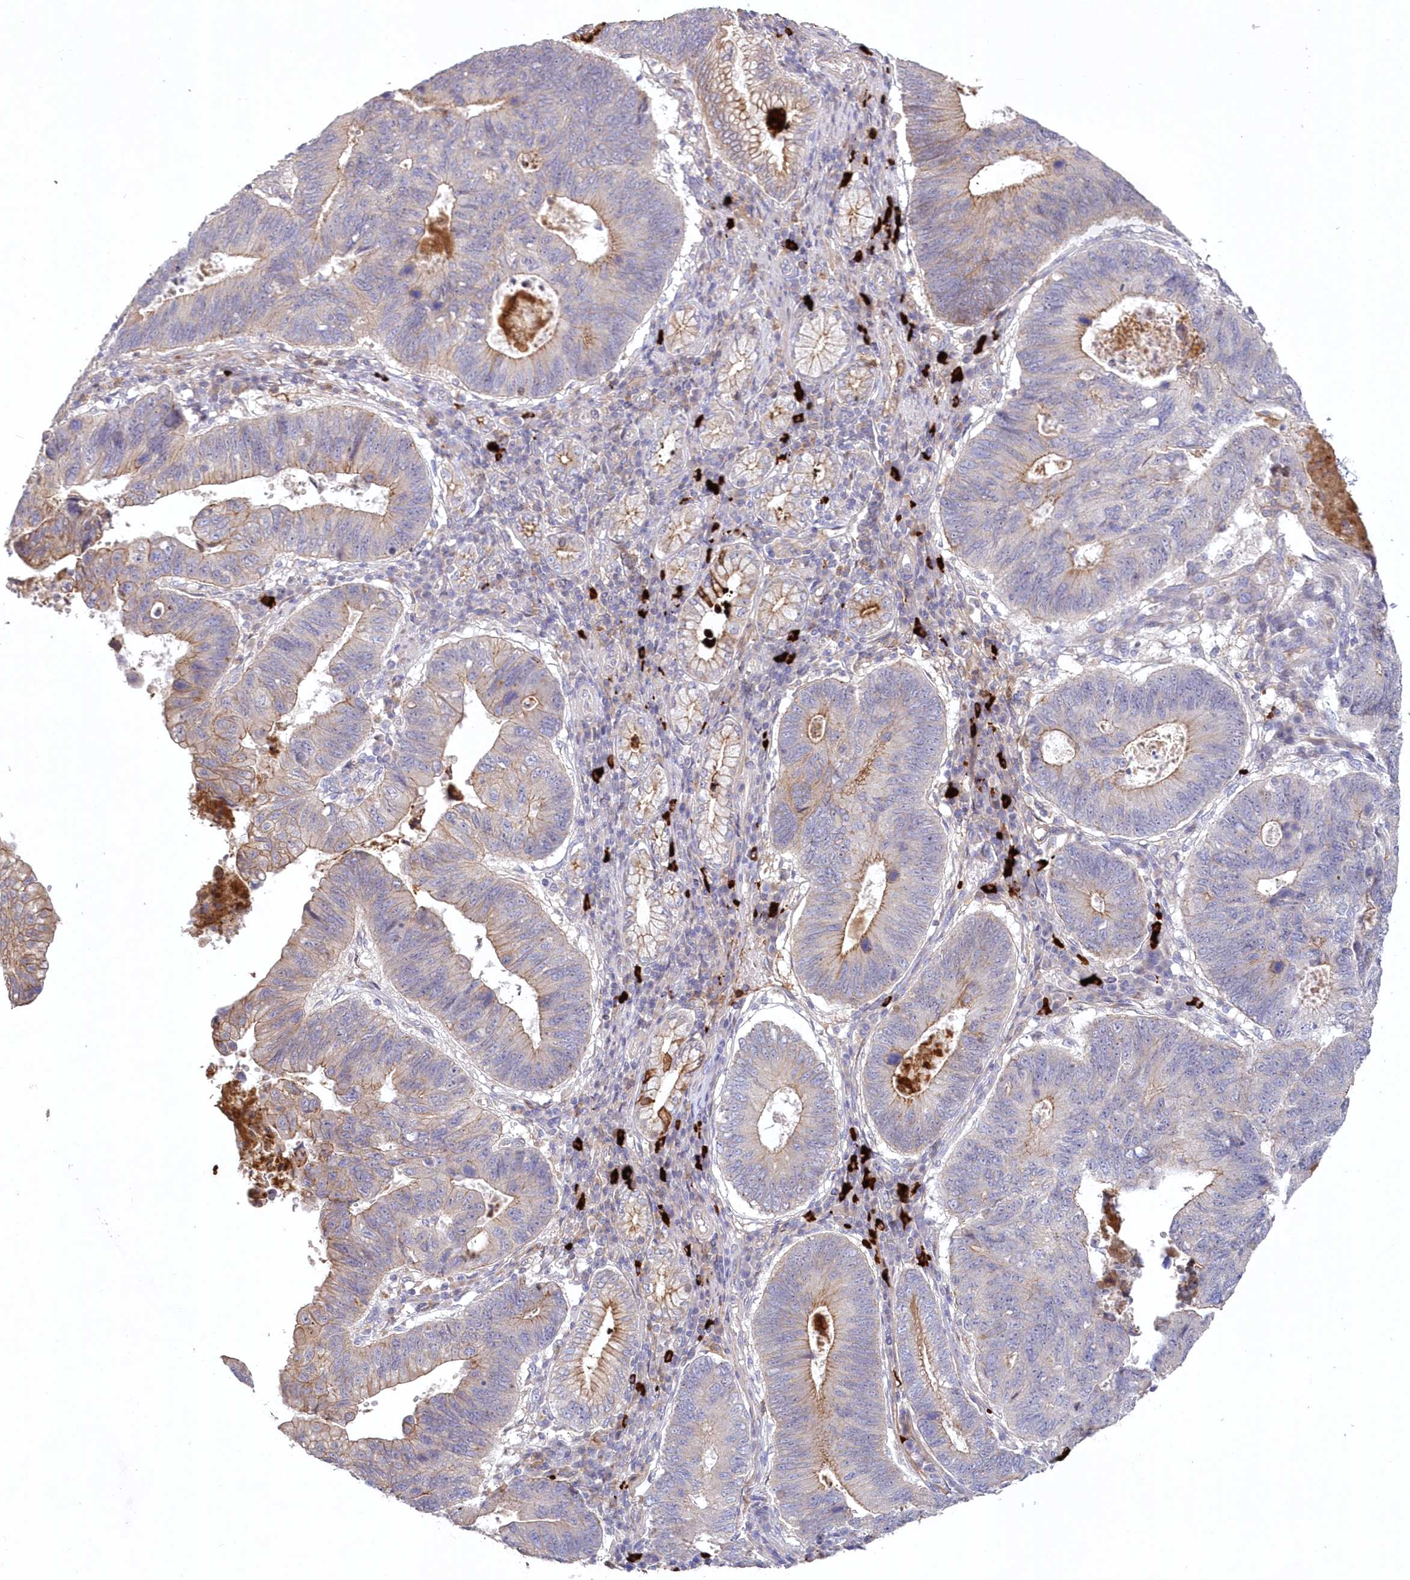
{"staining": {"intensity": "moderate", "quantity": "25%-75%", "location": "cytoplasmic/membranous,nuclear"}, "tissue": "stomach cancer", "cell_type": "Tumor cells", "image_type": "cancer", "snomed": [{"axis": "morphology", "description": "Adenocarcinoma, NOS"}, {"axis": "topography", "description": "Stomach"}], "caption": "Immunohistochemical staining of stomach adenocarcinoma demonstrates medium levels of moderate cytoplasmic/membranous and nuclear protein staining in approximately 25%-75% of tumor cells.", "gene": "WBP1L", "patient": {"sex": "male", "age": 59}}